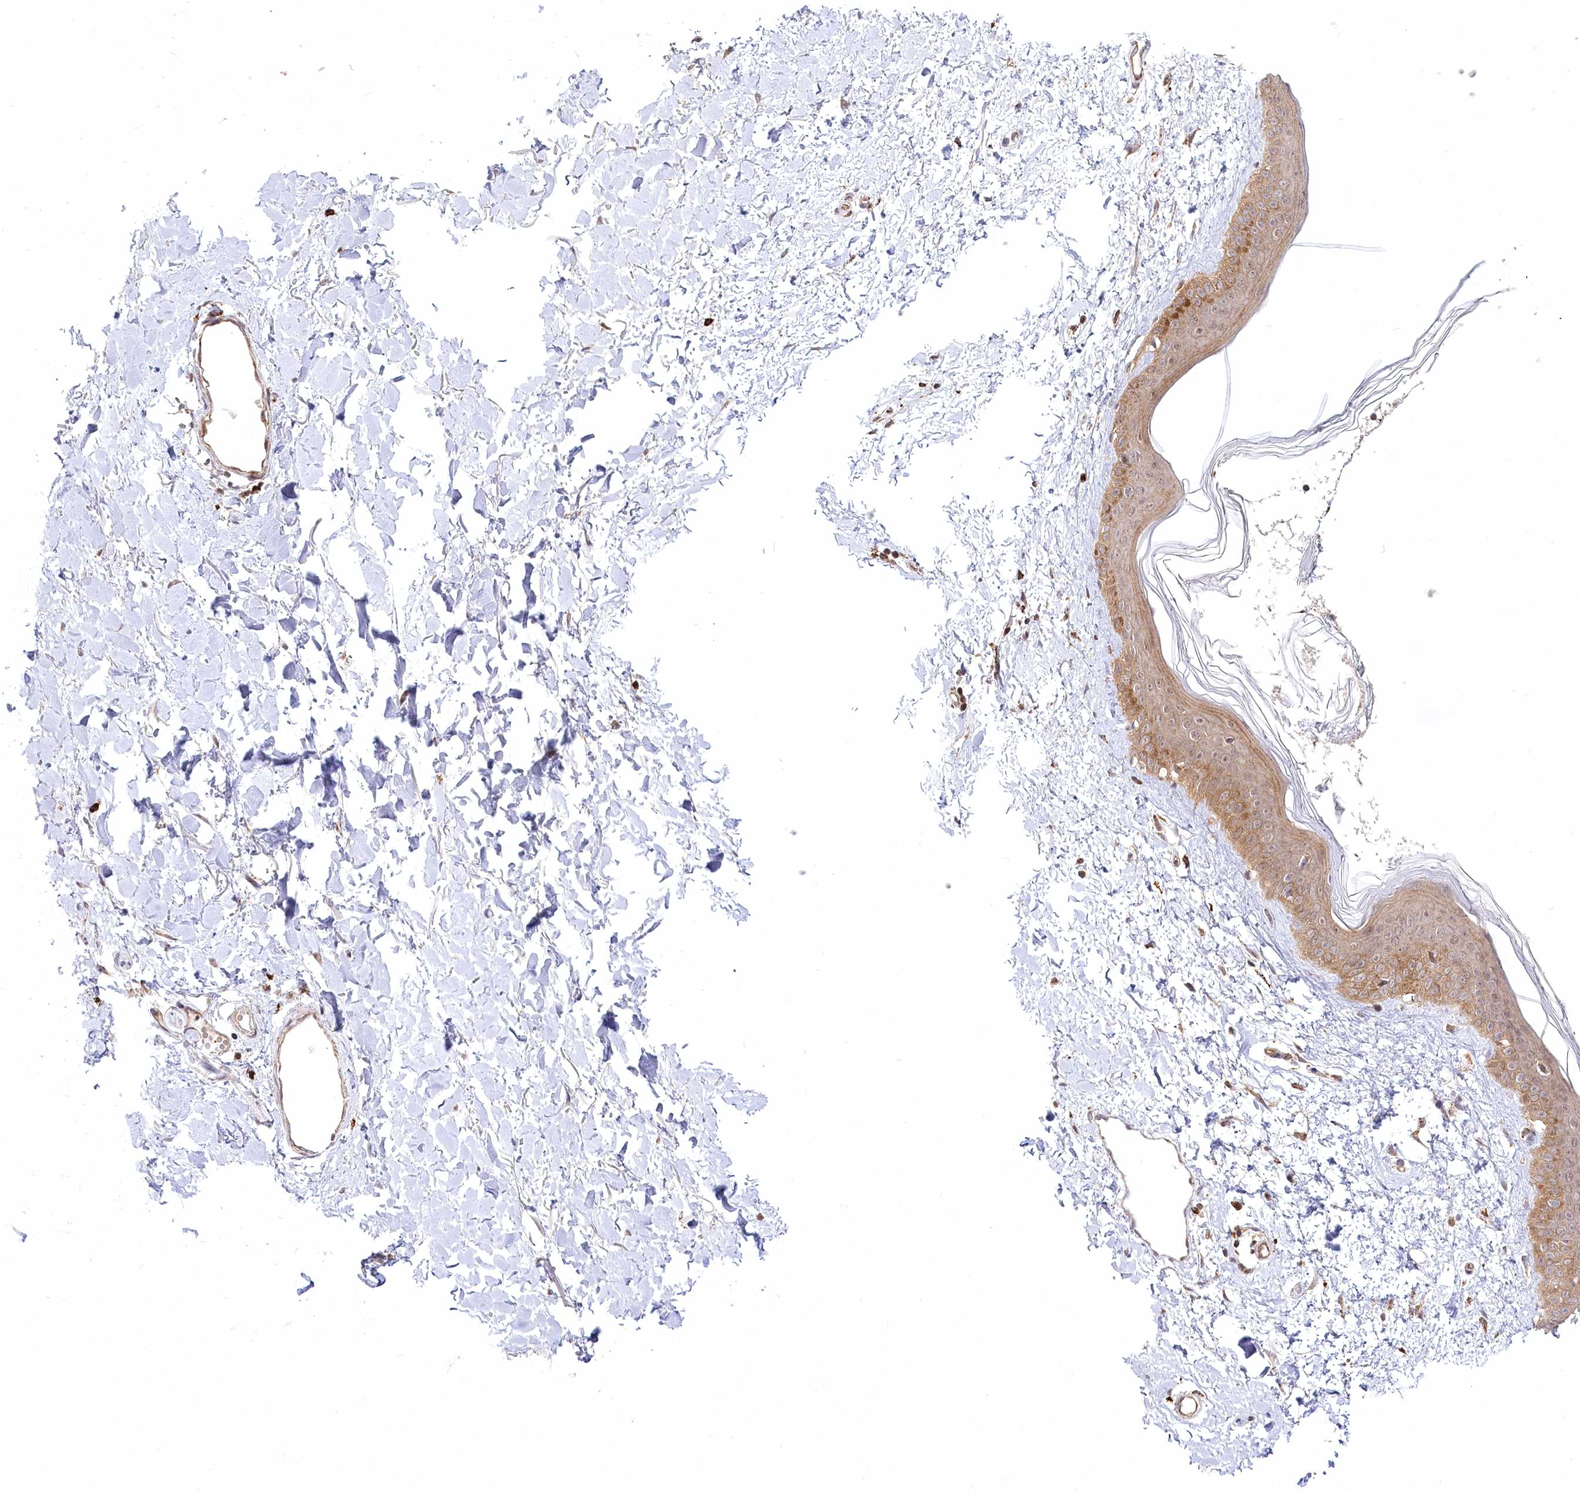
{"staining": {"intensity": "moderate", "quantity": ">75%", "location": "cytoplasmic/membranous"}, "tissue": "skin", "cell_type": "Fibroblasts", "image_type": "normal", "snomed": [{"axis": "morphology", "description": "Normal tissue, NOS"}, {"axis": "topography", "description": "Skin"}], "caption": "IHC histopathology image of benign skin stained for a protein (brown), which shows medium levels of moderate cytoplasmic/membranous staining in approximately >75% of fibroblasts.", "gene": "RTN4IP1", "patient": {"sex": "female", "age": 58}}